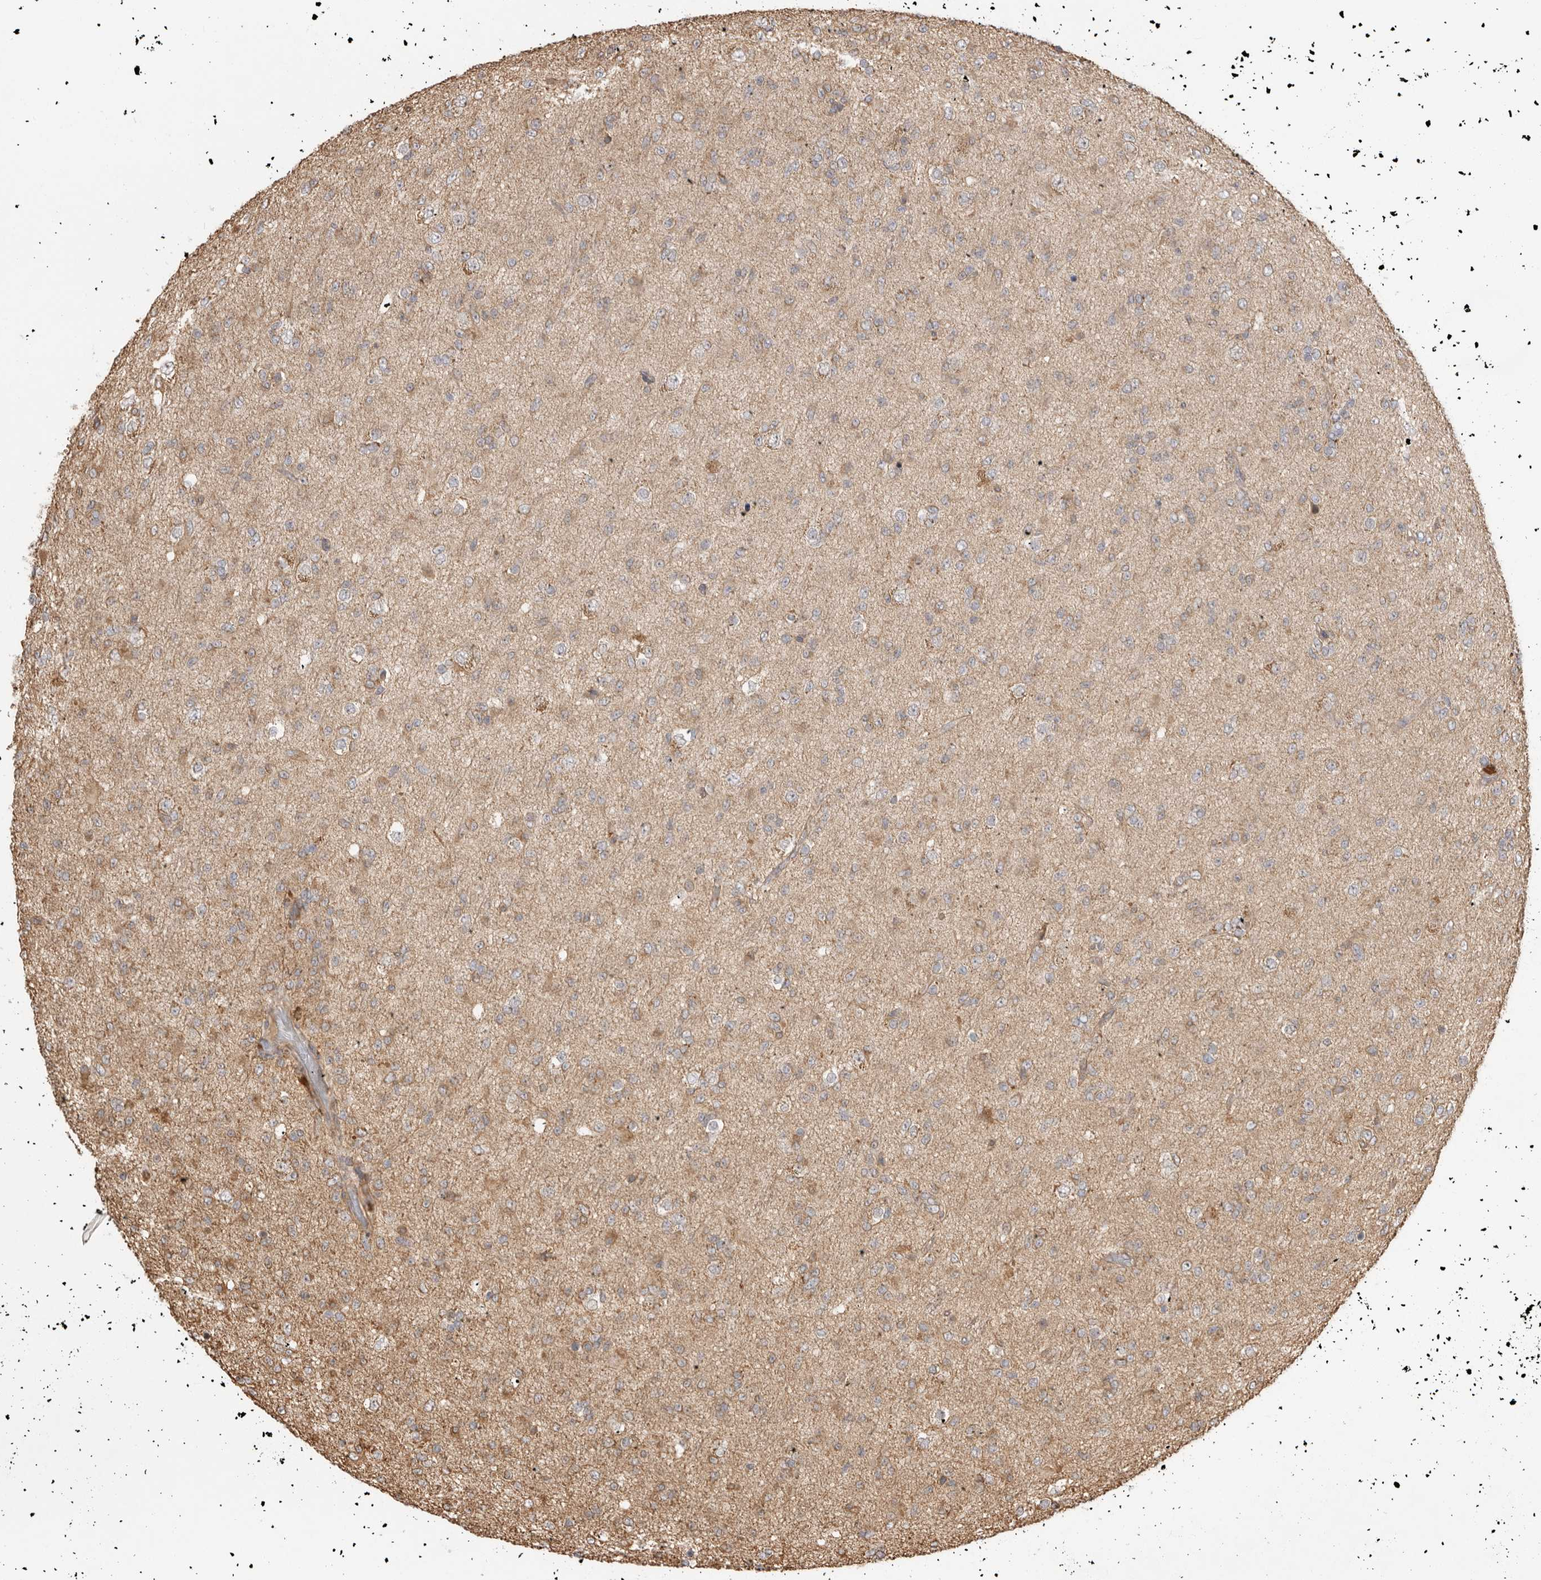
{"staining": {"intensity": "moderate", "quantity": "25%-75%", "location": "cytoplasmic/membranous"}, "tissue": "glioma", "cell_type": "Tumor cells", "image_type": "cancer", "snomed": [{"axis": "morphology", "description": "Glioma, malignant, Low grade"}, {"axis": "topography", "description": "Brain"}], "caption": "Brown immunohistochemical staining in malignant glioma (low-grade) shows moderate cytoplasmic/membranous staining in approximately 25%-75% of tumor cells.", "gene": "DPH7", "patient": {"sex": "male", "age": 65}}